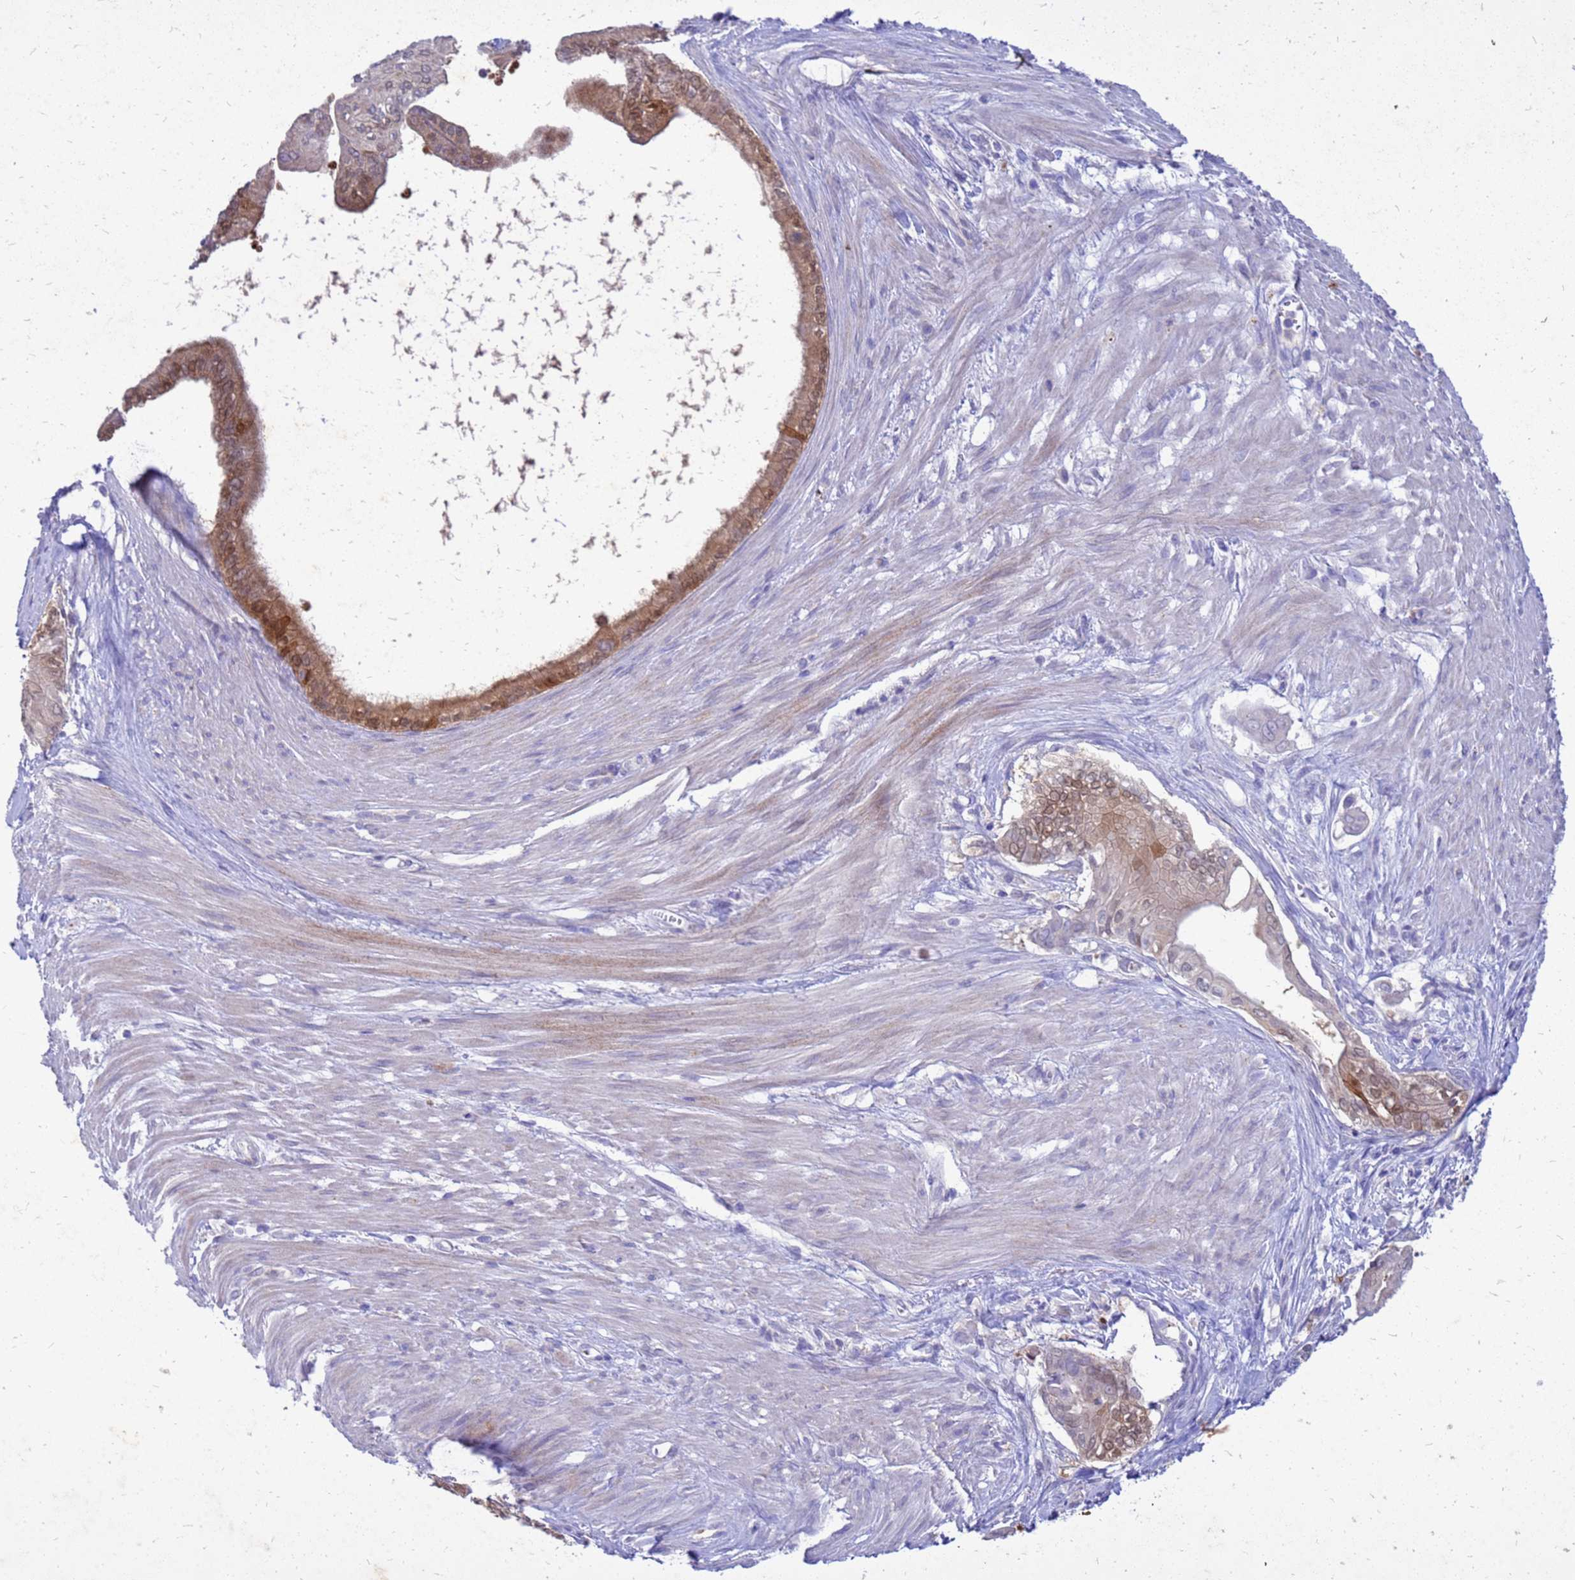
{"staining": {"intensity": "moderate", "quantity": "<25%", "location": "cytoplasmic/membranous,nuclear"}, "tissue": "pancreatic cancer", "cell_type": "Tumor cells", "image_type": "cancer", "snomed": [{"axis": "morphology", "description": "Adenocarcinoma, NOS"}, {"axis": "topography", "description": "Pancreas"}], "caption": "Adenocarcinoma (pancreatic) was stained to show a protein in brown. There is low levels of moderate cytoplasmic/membranous and nuclear expression in approximately <25% of tumor cells.", "gene": "AKR1C1", "patient": {"sex": "male", "age": 71}}